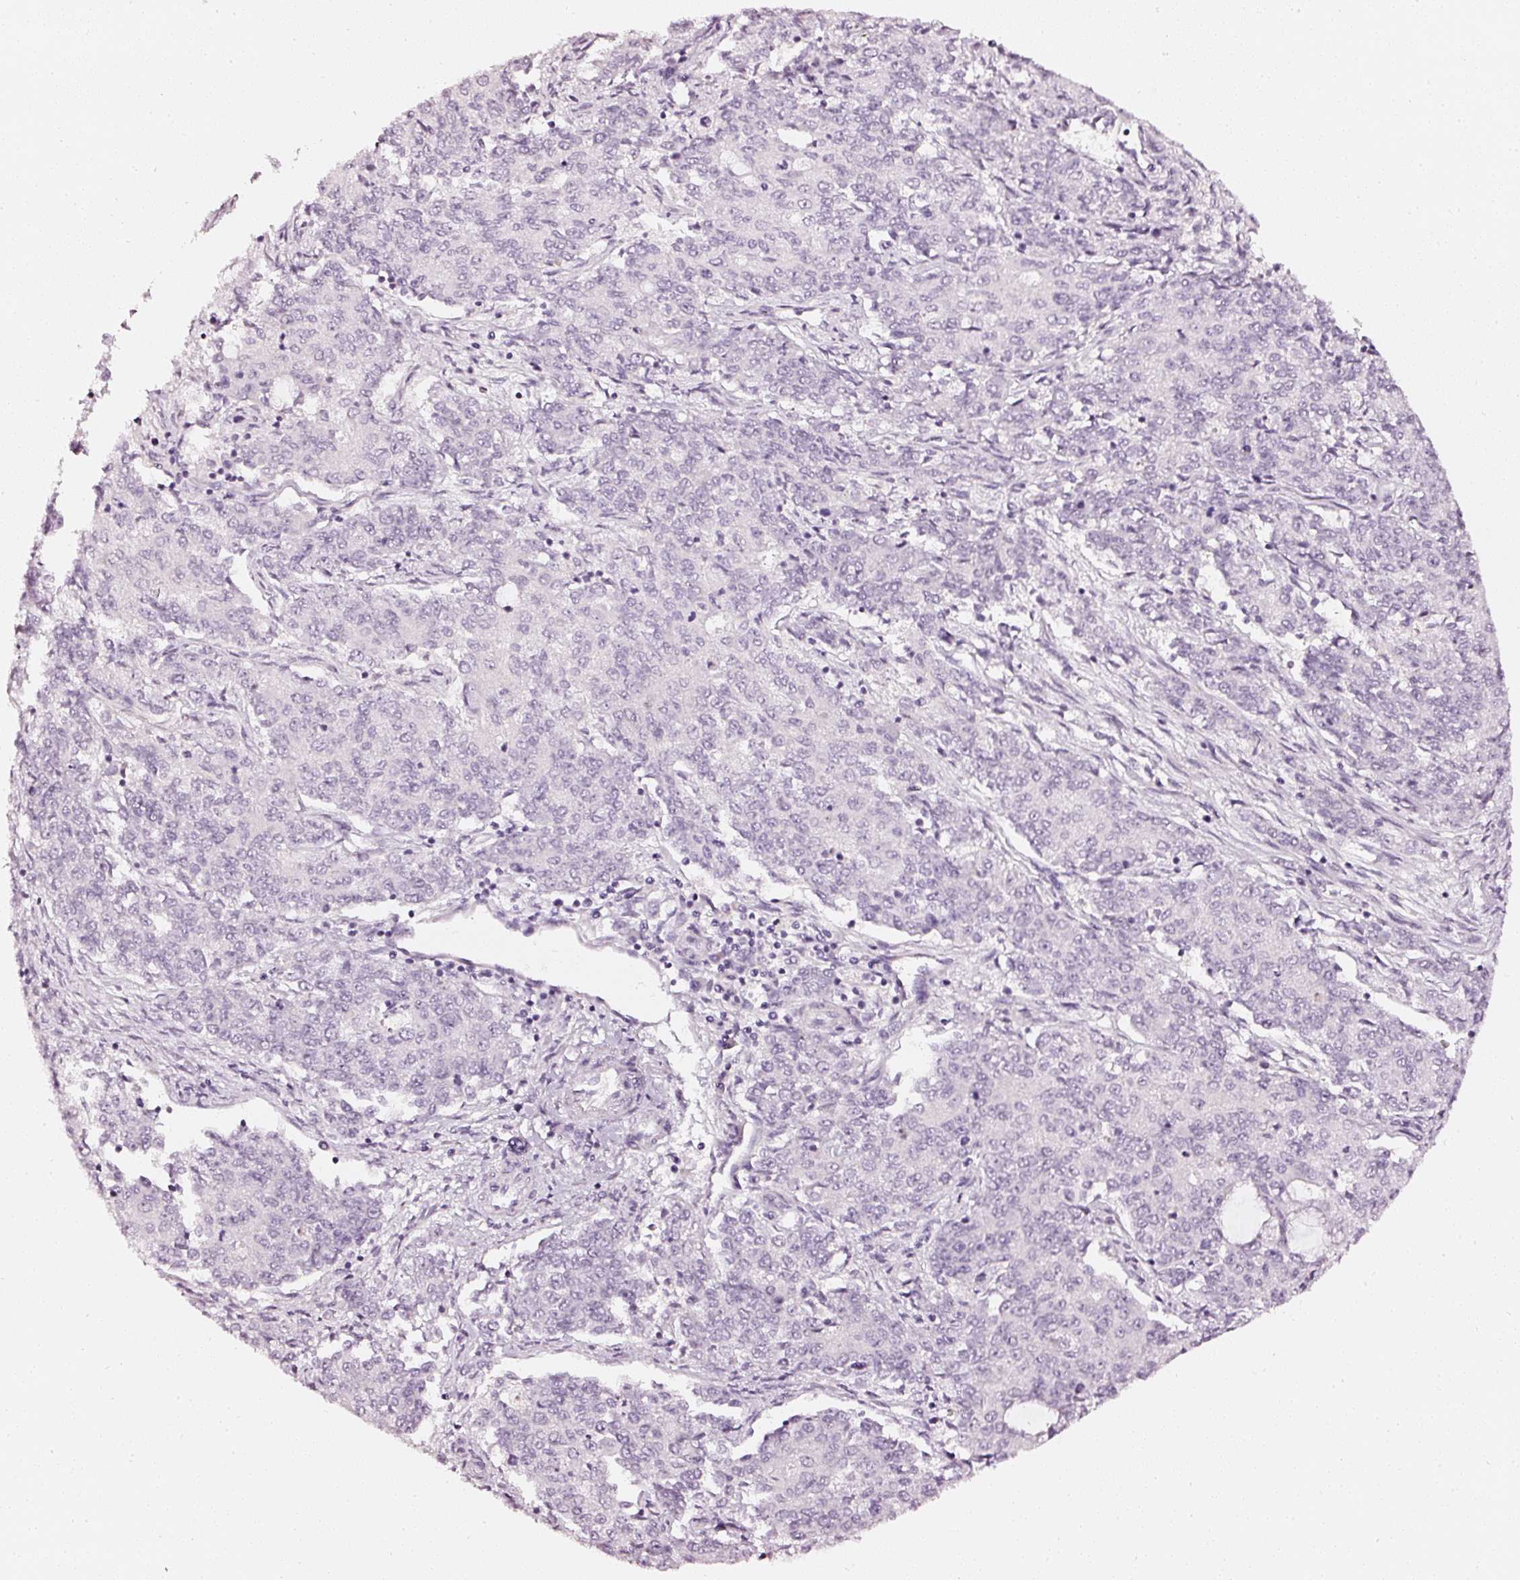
{"staining": {"intensity": "negative", "quantity": "none", "location": "none"}, "tissue": "endometrial cancer", "cell_type": "Tumor cells", "image_type": "cancer", "snomed": [{"axis": "morphology", "description": "Adenocarcinoma, NOS"}, {"axis": "topography", "description": "Endometrium"}], "caption": "Immunohistochemistry (IHC) histopathology image of neoplastic tissue: adenocarcinoma (endometrial) stained with DAB (3,3'-diaminobenzidine) shows no significant protein expression in tumor cells.", "gene": "CNP", "patient": {"sex": "female", "age": 50}}